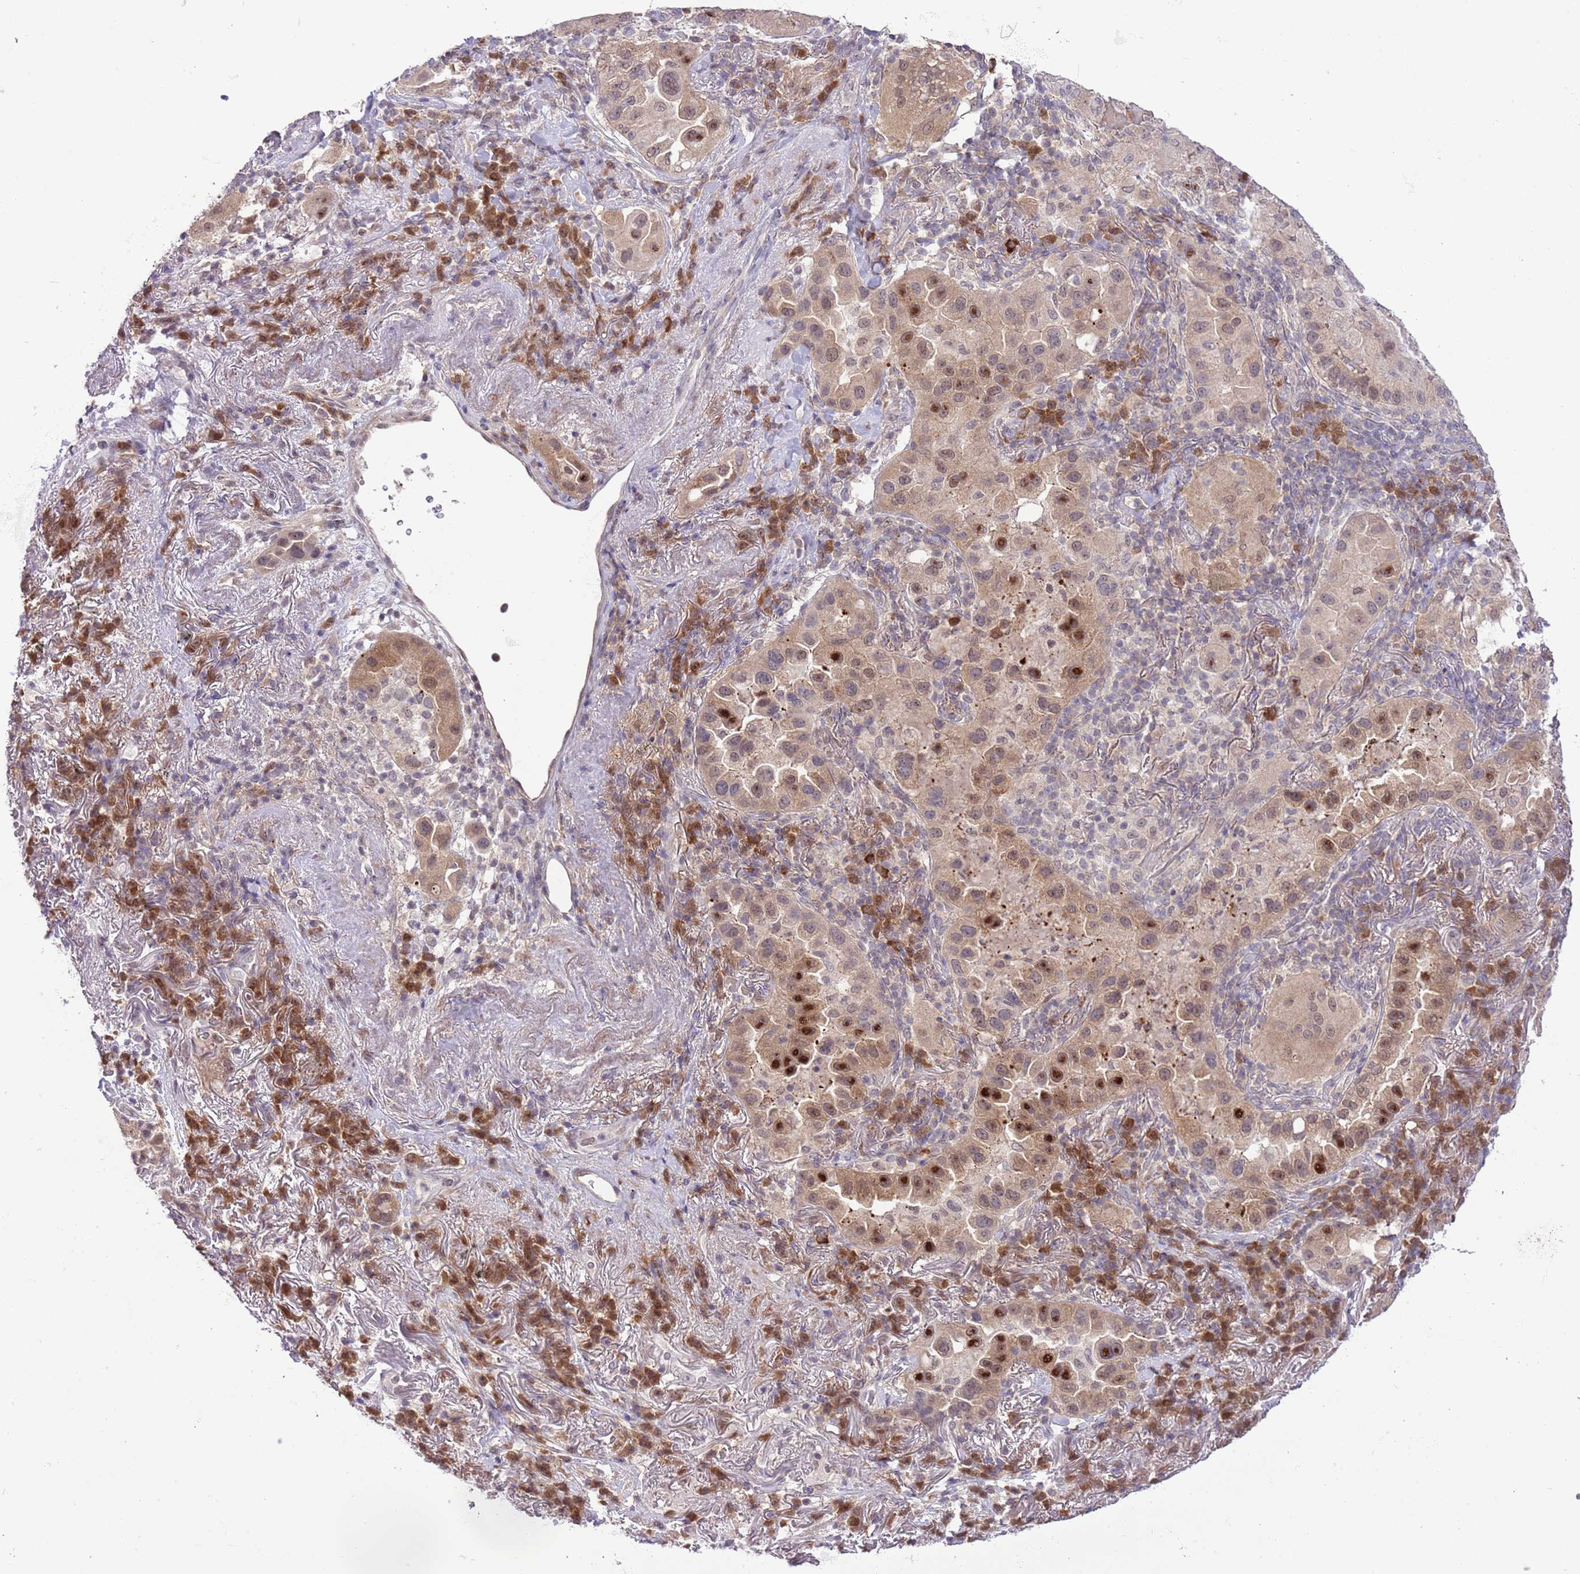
{"staining": {"intensity": "moderate", "quantity": ">75%", "location": "cytoplasmic/membranous"}, "tissue": "lung cancer", "cell_type": "Tumor cells", "image_type": "cancer", "snomed": [{"axis": "morphology", "description": "Adenocarcinoma, NOS"}, {"axis": "topography", "description": "Lung"}], "caption": "Tumor cells reveal moderate cytoplasmic/membranous staining in about >75% of cells in adenocarcinoma (lung).", "gene": "GALK2", "patient": {"sex": "female", "age": 69}}